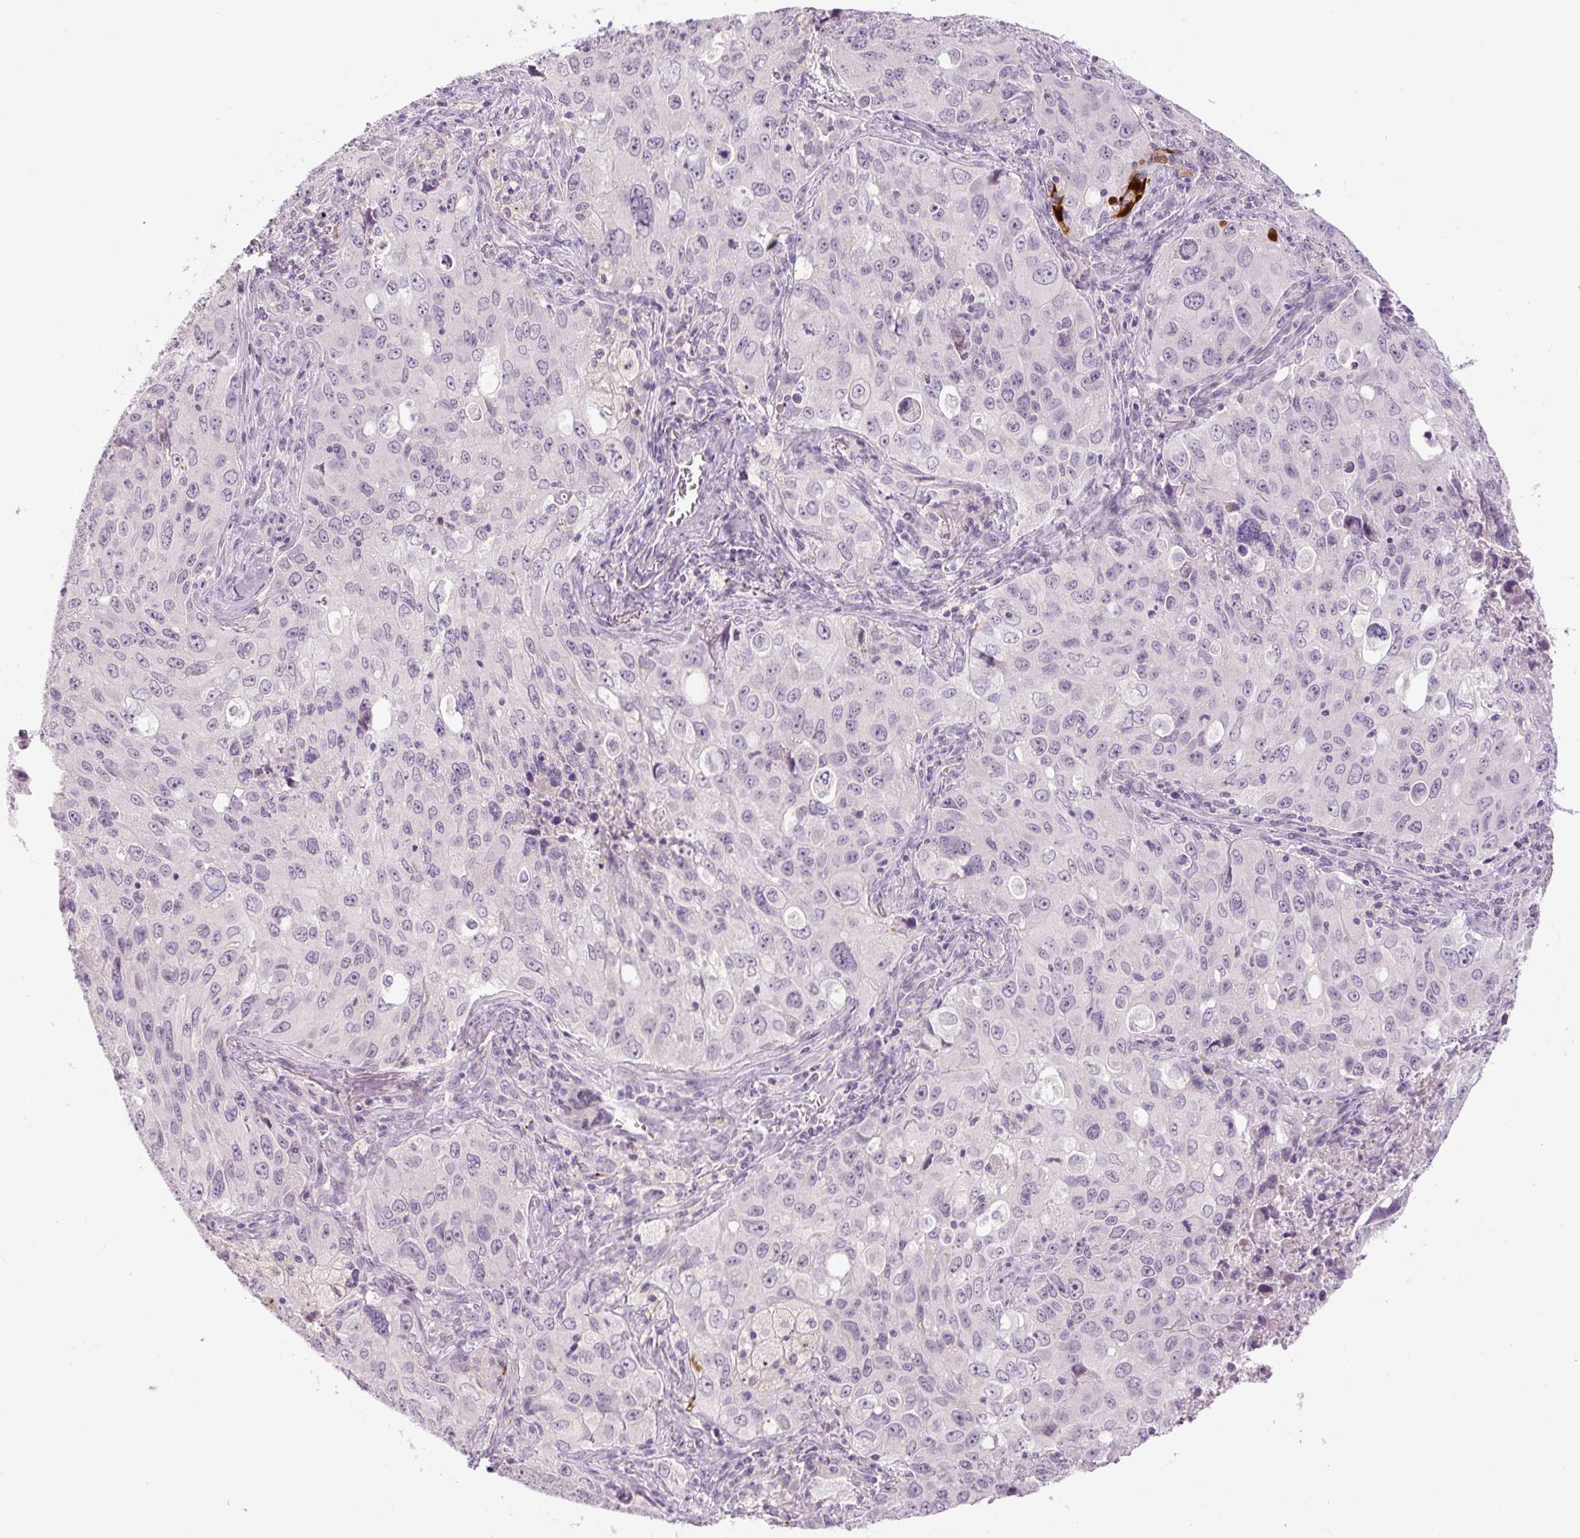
{"staining": {"intensity": "negative", "quantity": "none", "location": "none"}, "tissue": "lung cancer", "cell_type": "Tumor cells", "image_type": "cancer", "snomed": [{"axis": "morphology", "description": "Adenocarcinoma, NOS"}, {"axis": "morphology", "description": "Adenocarcinoma, metastatic, NOS"}, {"axis": "topography", "description": "Lymph node"}, {"axis": "topography", "description": "Lung"}], "caption": "This is an immunohistochemistry histopathology image of human lung cancer (metastatic adenocarcinoma). There is no positivity in tumor cells.", "gene": "FABP7", "patient": {"sex": "female", "age": 42}}